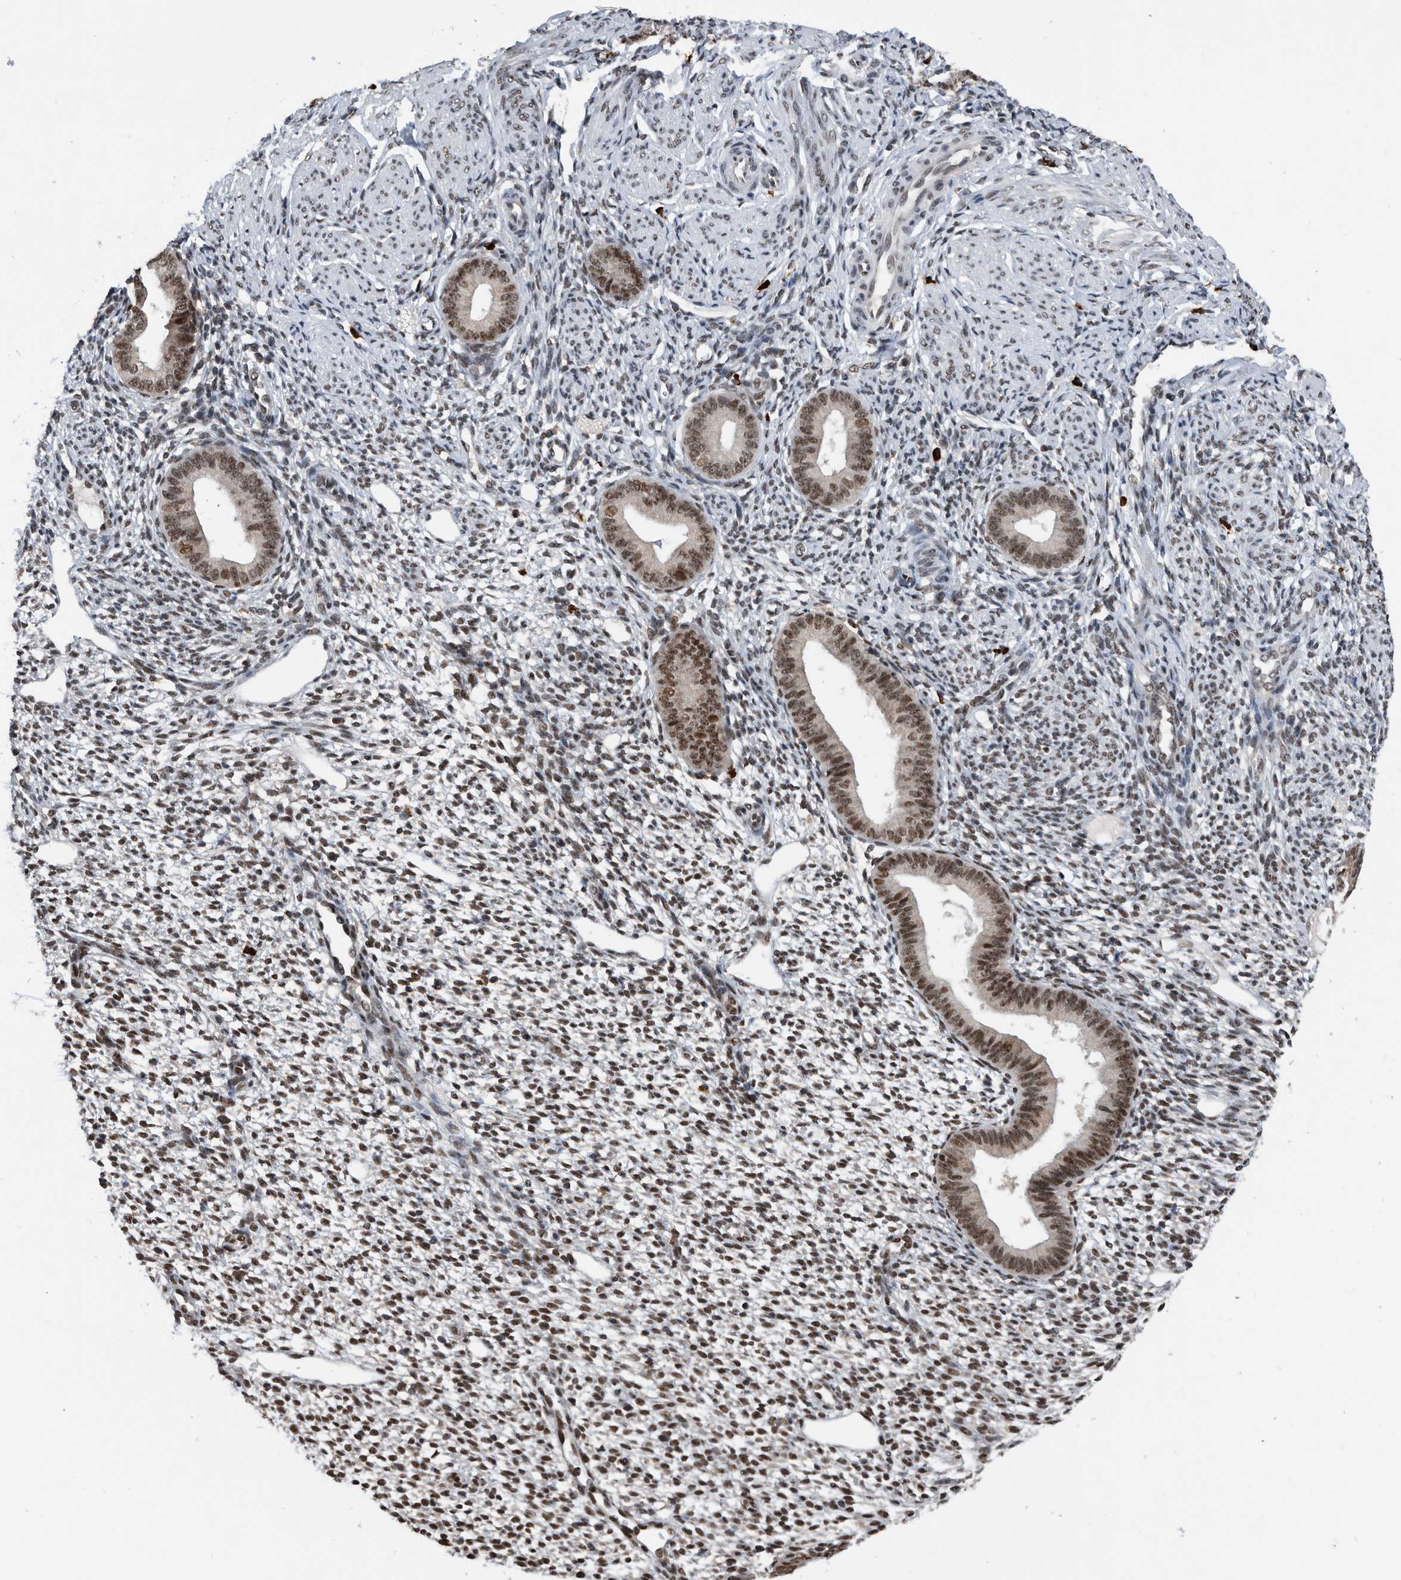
{"staining": {"intensity": "moderate", "quantity": ">75%", "location": "nuclear"}, "tissue": "endometrium", "cell_type": "Cells in endometrial stroma", "image_type": "normal", "snomed": [{"axis": "morphology", "description": "Normal tissue, NOS"}, {"axis": "topography", "description": "Endometrium"}], "caption": "Brown immunohistochemical staining in normal human endometrium exhibits moderate nuclear positivity in about >75% of cells in endometrial stroma. (brown staining indicates protein expression, while blue staining denotes nuclei).", "gene": "ZNF260", "patient": {"sex": "female", "age": 46}}